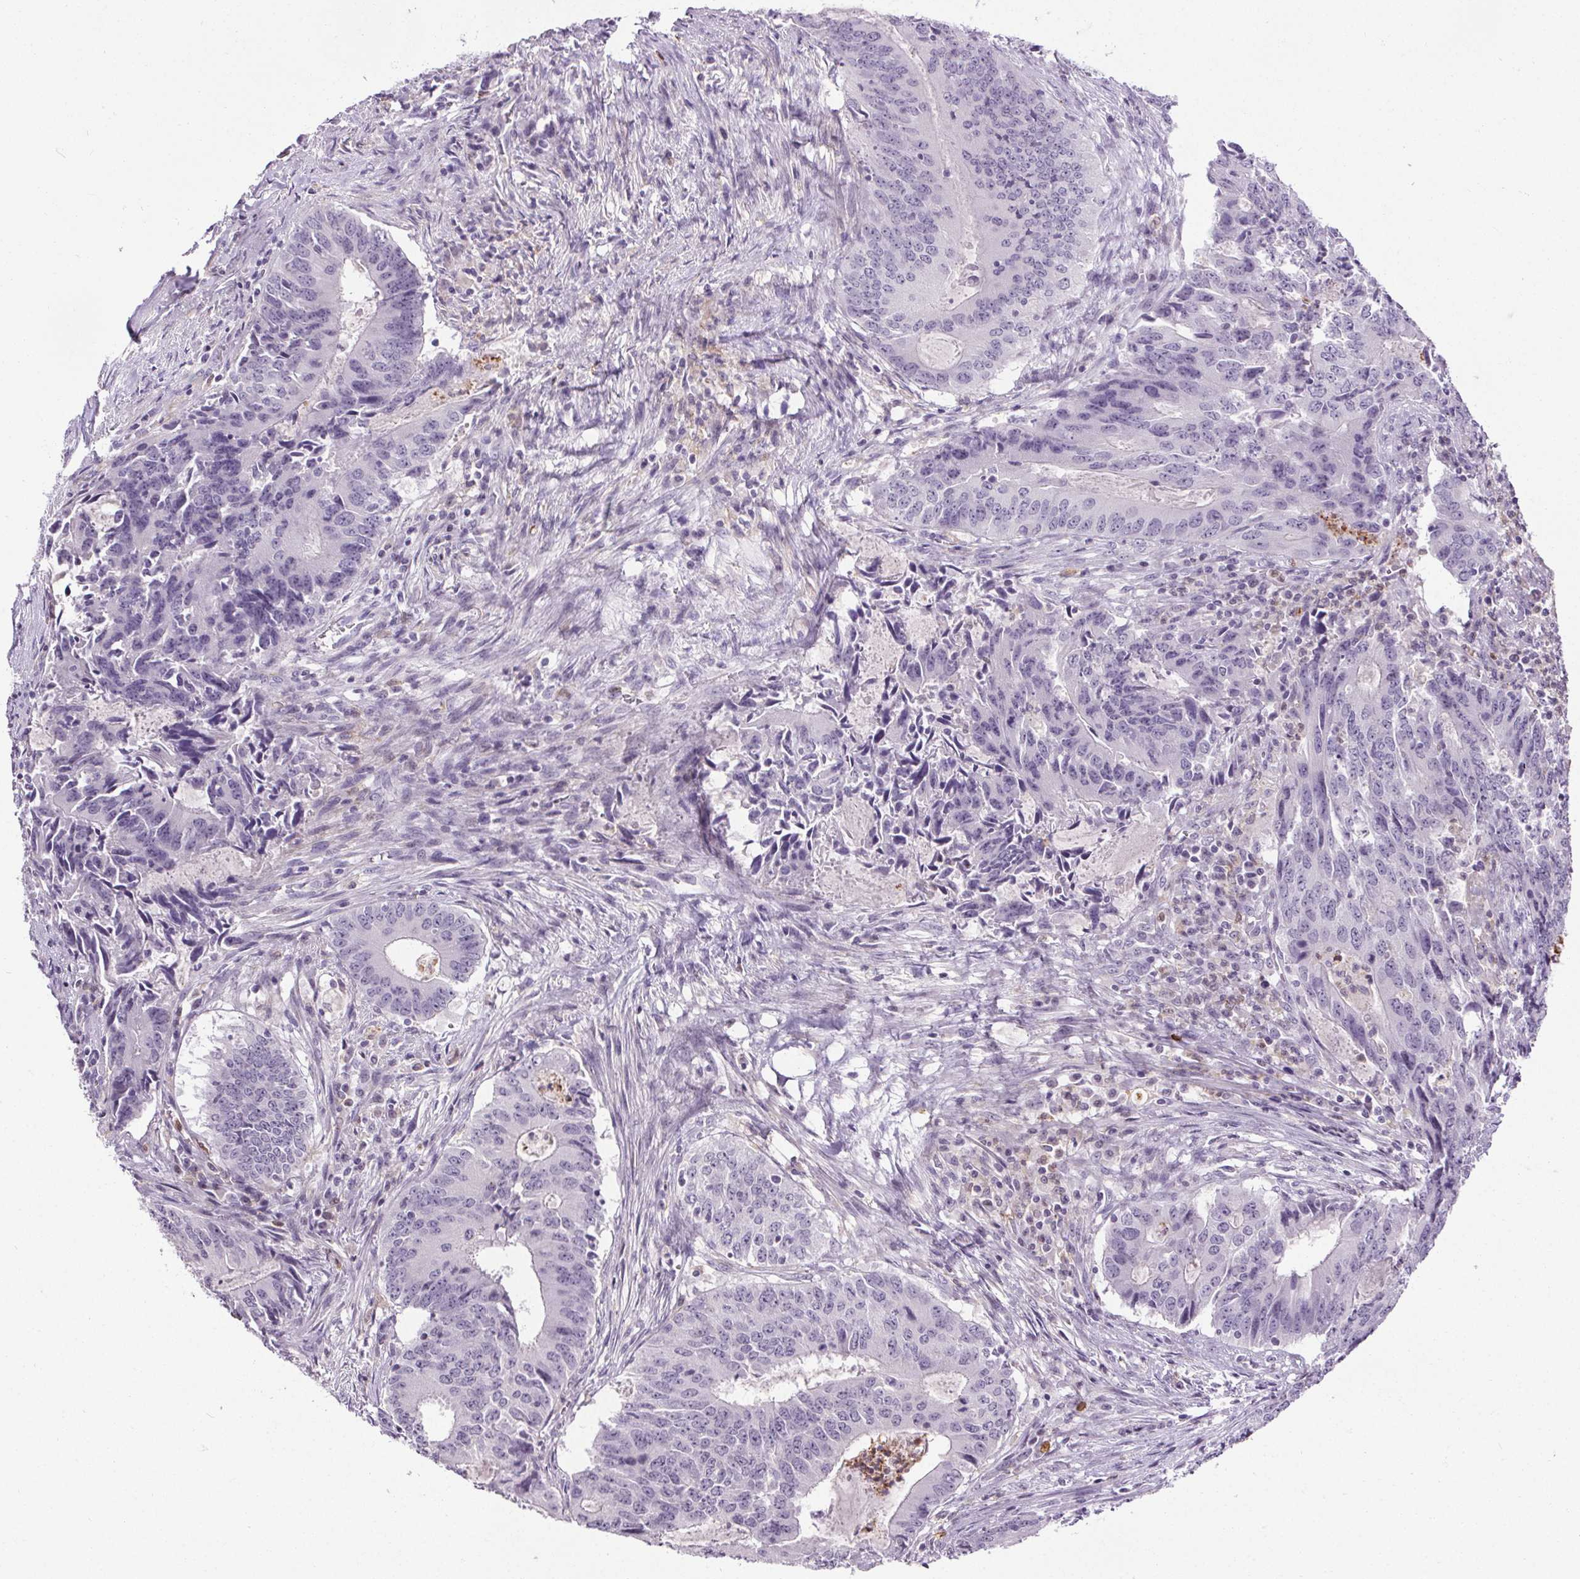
{"staining": {"intensity": "negative", "quantity": "none", "location": "none"}, "tissue": "colorectal cancer", "cell_type": "Tumor cells", "image_type": "cancer", "snomed": [{"axis": "morphology", "description": "Adenocarcinoma, NOS"}, {"axis": "topography", "description": "Colon"}], "caption": "Tumor cells show no significant staining in adenocarcinoma (colorectal). (IHC, brightfield microscopy, high magnification).", "gene": "TMEM240", "patient": {"sex": "male", "age": 67}}